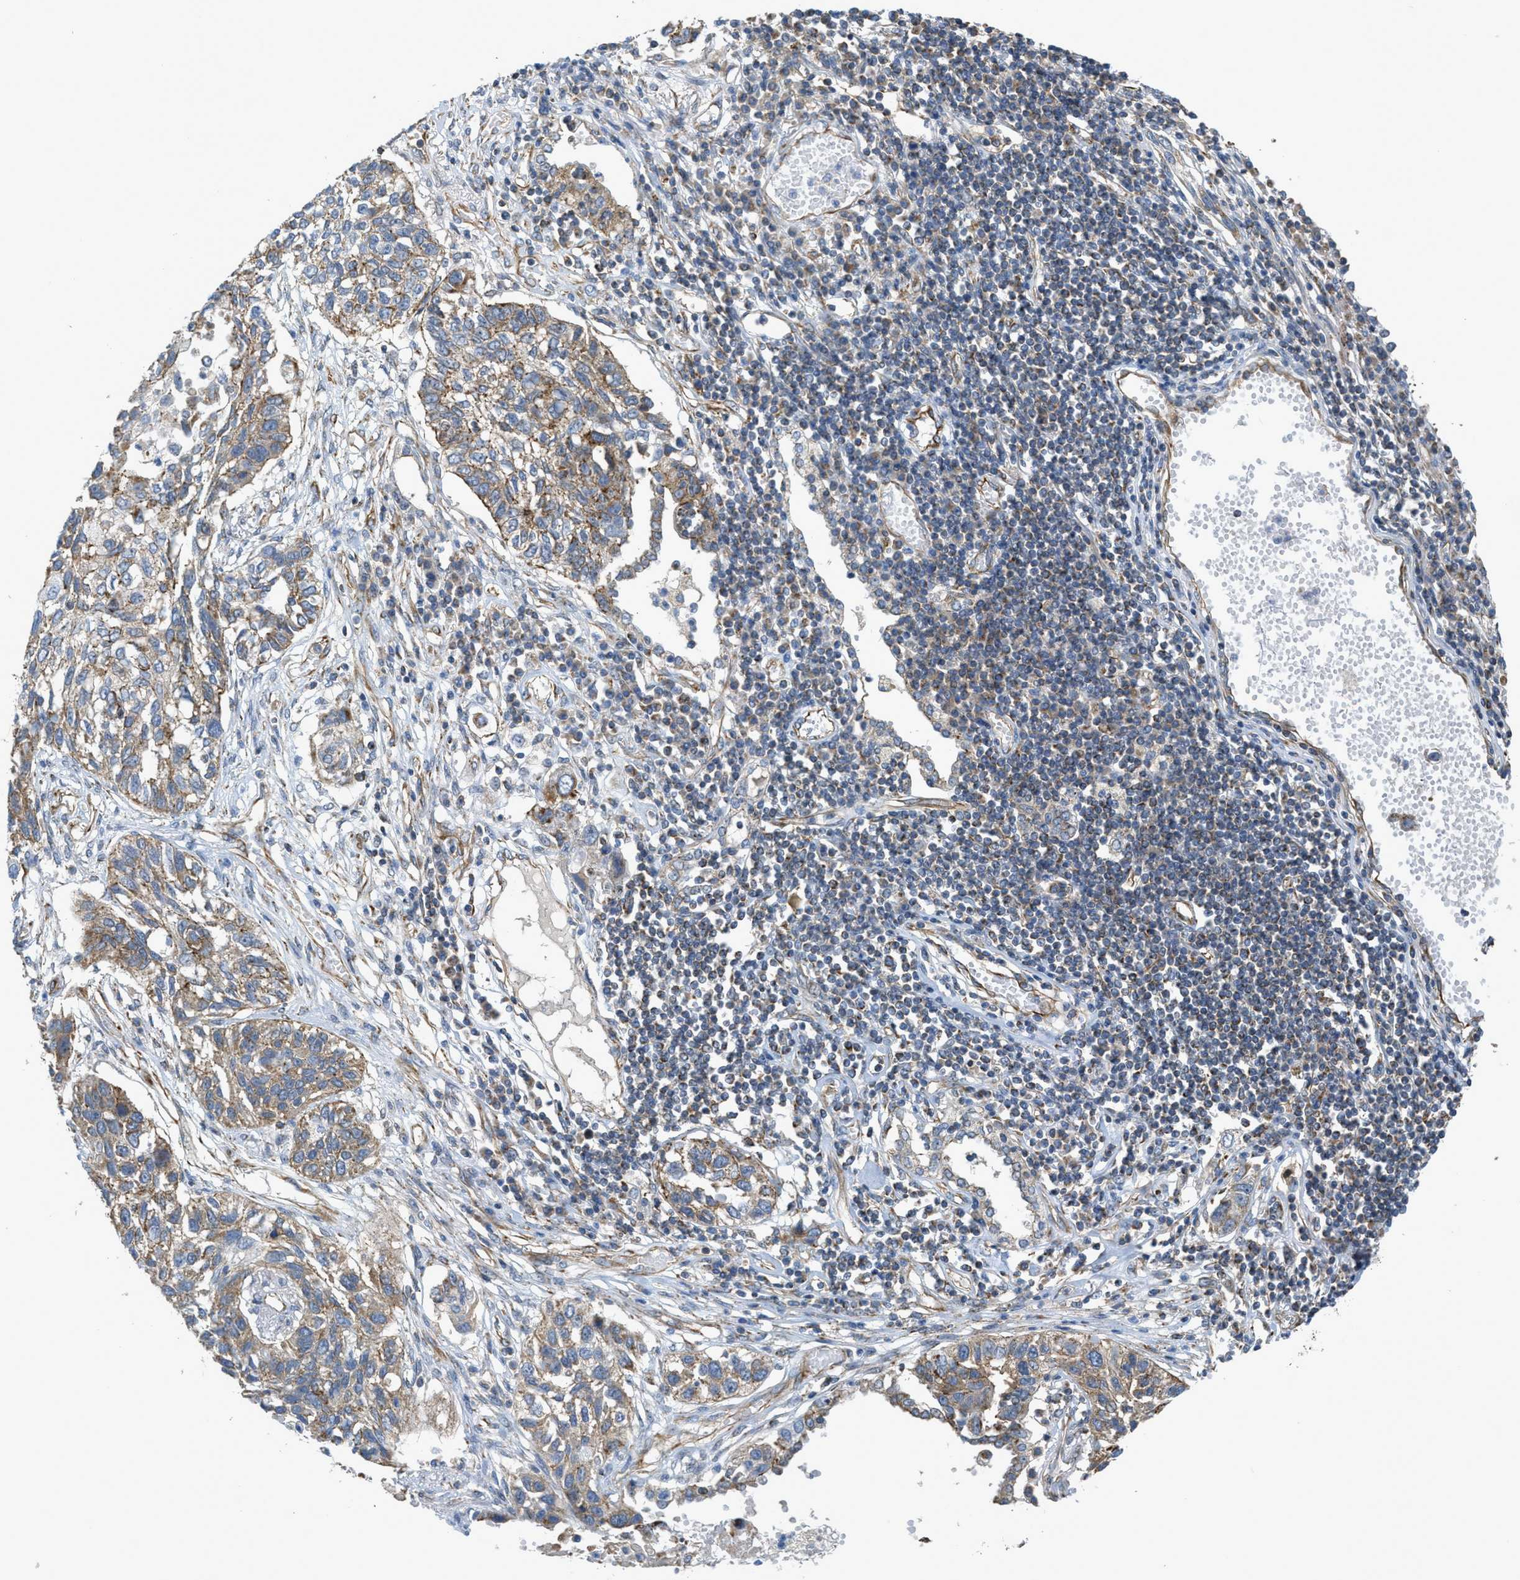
{"staining": {"intensity": "moderate", "quantity": ">75%", "location": "cytoplasmic/membranous"}, "tissue": "lung cancer", "cell_type": "Tumor cells", "image_type": "cancer", "snomed": [{"axis": "morphology", "description": "Squamous cell carcinoma, NOS"}, {"axis": "topography", "description": "Lung"}], "caption": "Protein expression analysis of squamous cell carcinoma (lung) reveals moderate cytoplasmic/membranous expression in about >75% of tumor cells.", "gene": "BTN3A1", "patient": {"sex": "male", "age": 71}}